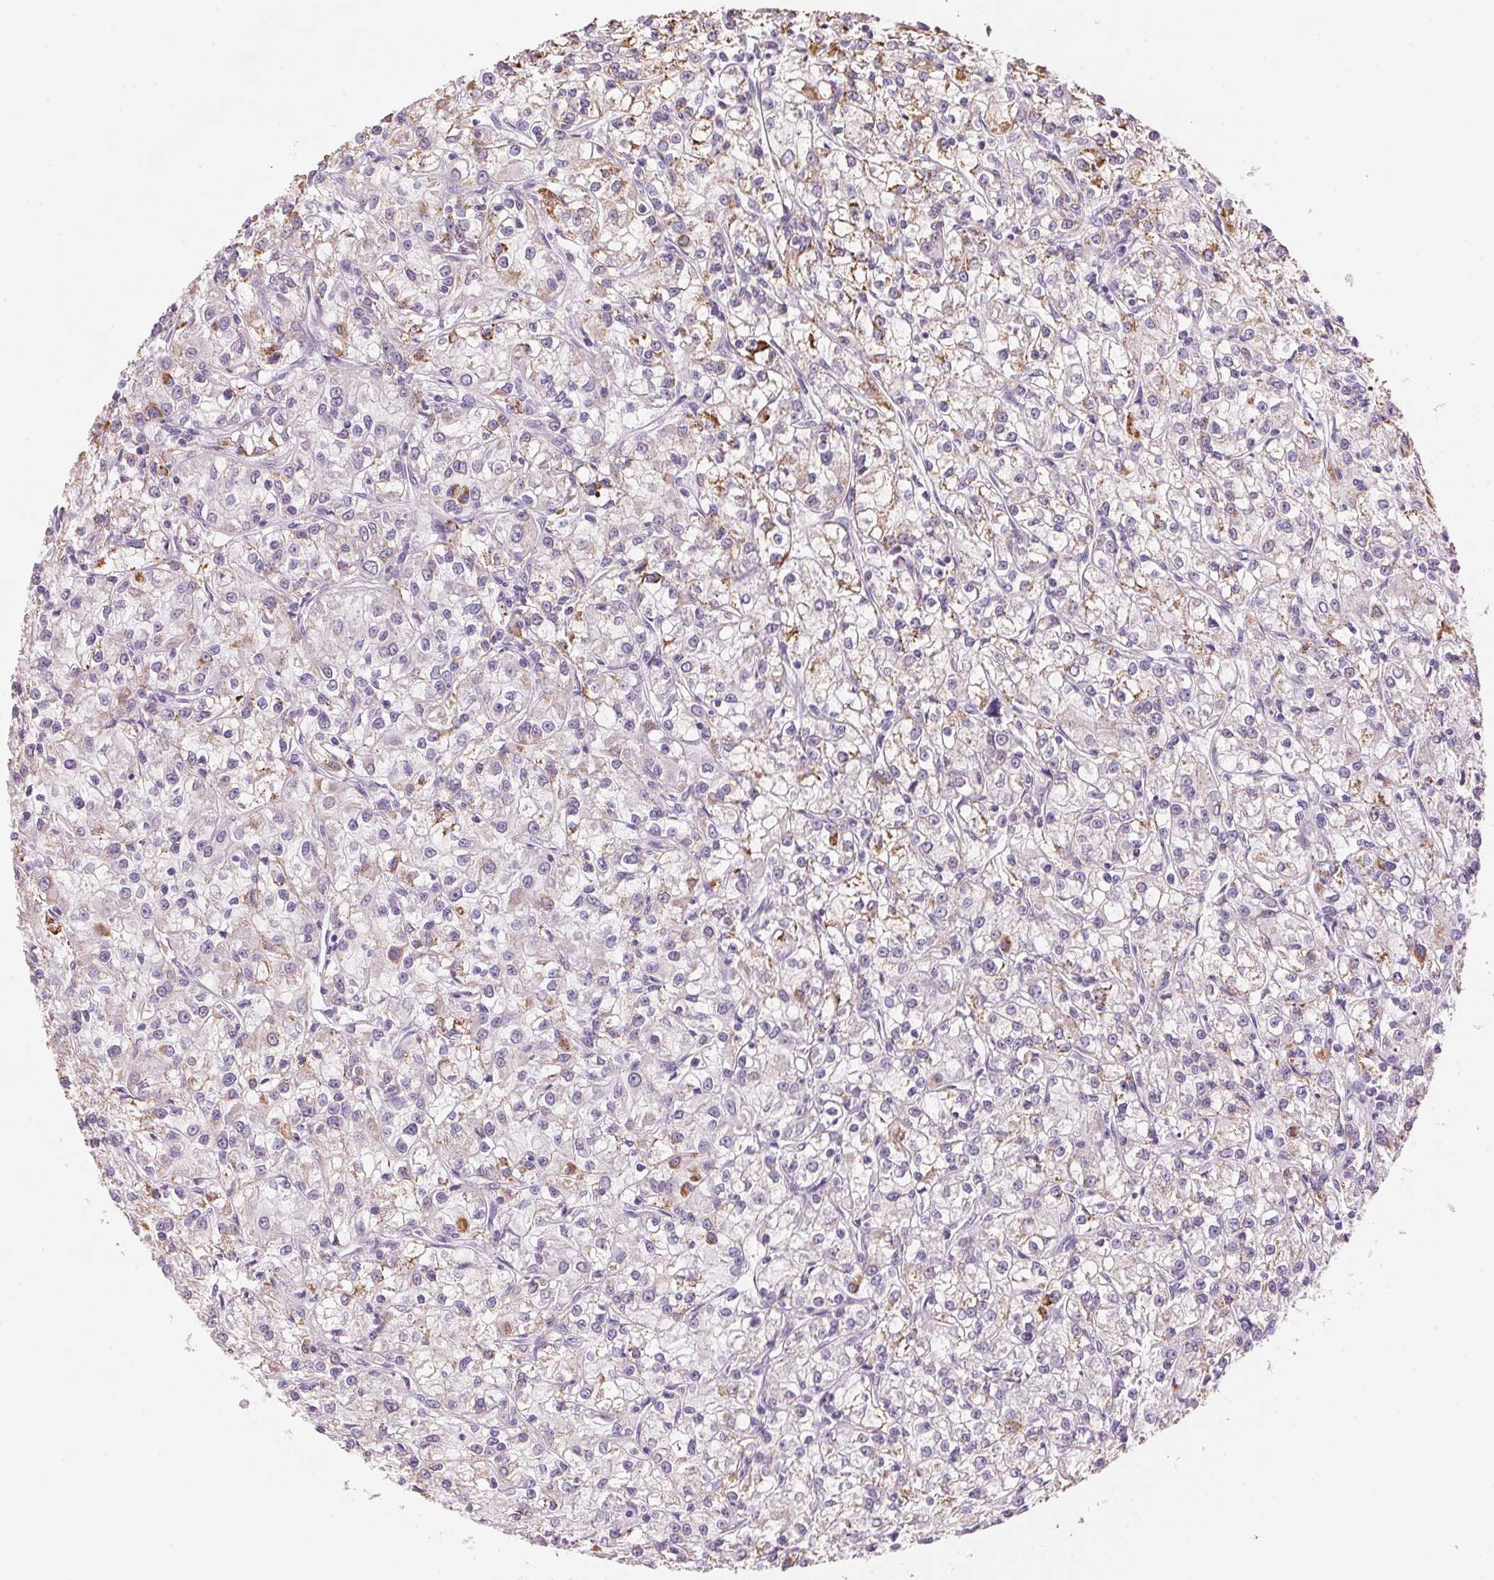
{"staining": {"intensity": "moderate", "quantity": "<25%", "location": "cytoplasmic/membranous"}, "tissue": "renal cancer", "cell_type": "Tumor cells", "image_type": "cancer", "snomed": [{"axis": "morphology", "description": "Adenocarcinoma, NOS"}, {"axis": "topography", "description": "Kidney"}], "caption": "Approximately <25% of tumor cells in renal adenocarcinoma reveal moderate cytoplasmic/membranous protein staining as visualized by brown immunohistochemical staining.", "gene": "CYP11B1", "patient": {"sex": "female", "age": 59}}